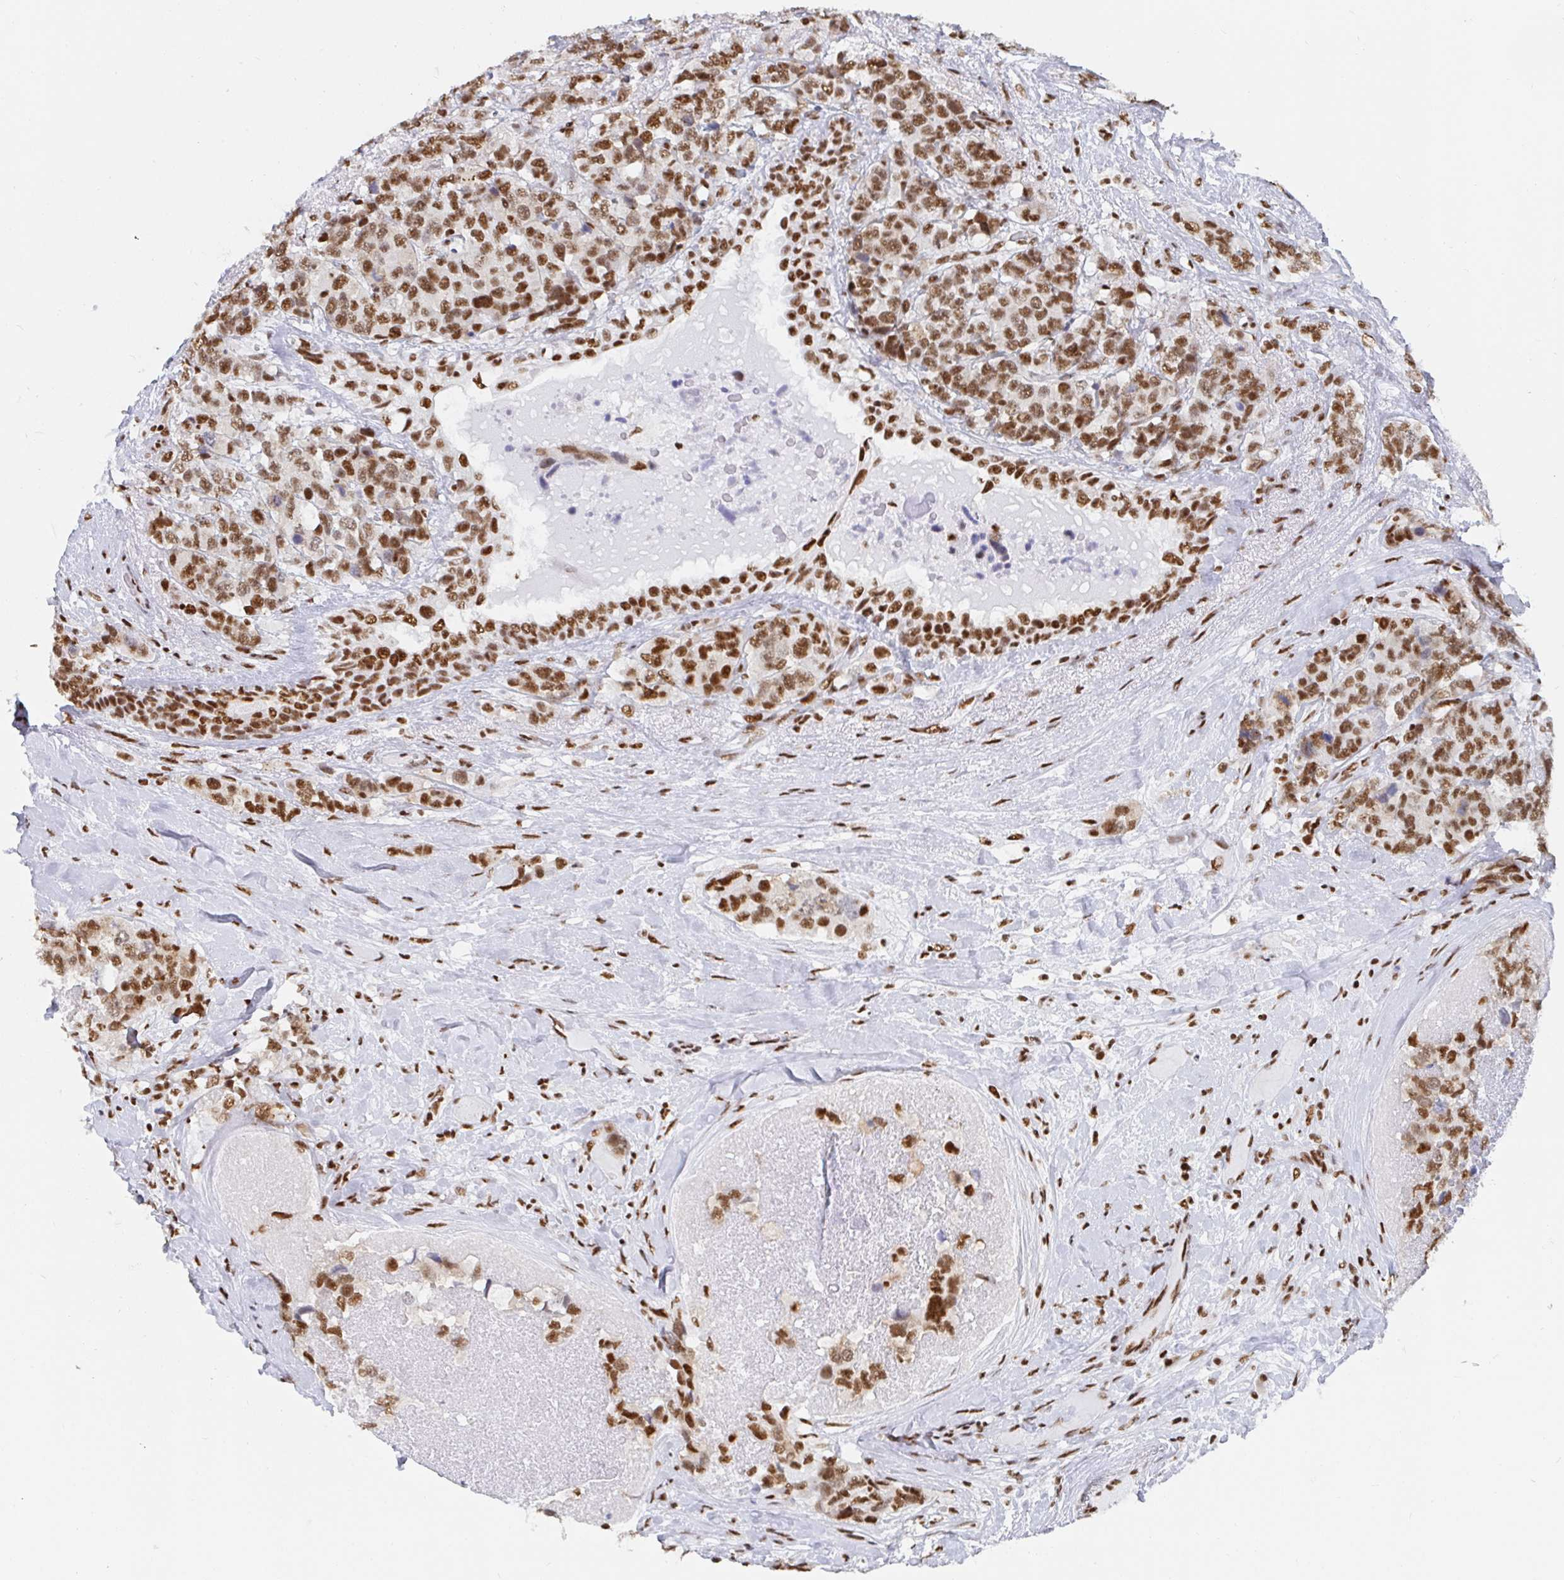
{"staining": {"intensity": "moderate", "quantity": ">75%", "location": "nuclear"}, "tissue": "breast cancer", "cell_type": "Tumor cells", "image_type": "cancer", "snomed": [{"axis": "morphology", "description": "Lobular carcinoma"}, {"axis": "topography", "description": "Breast"}], "caption": "Moderate nuclear protein positivity is seen in about >75% of tumor cells in breast lobular carcinoma. The protein is shown in brown color, while the nuclei are stained blue.", "gene": "EWSR1", "patient": {"sex": "female", "age": 59}}